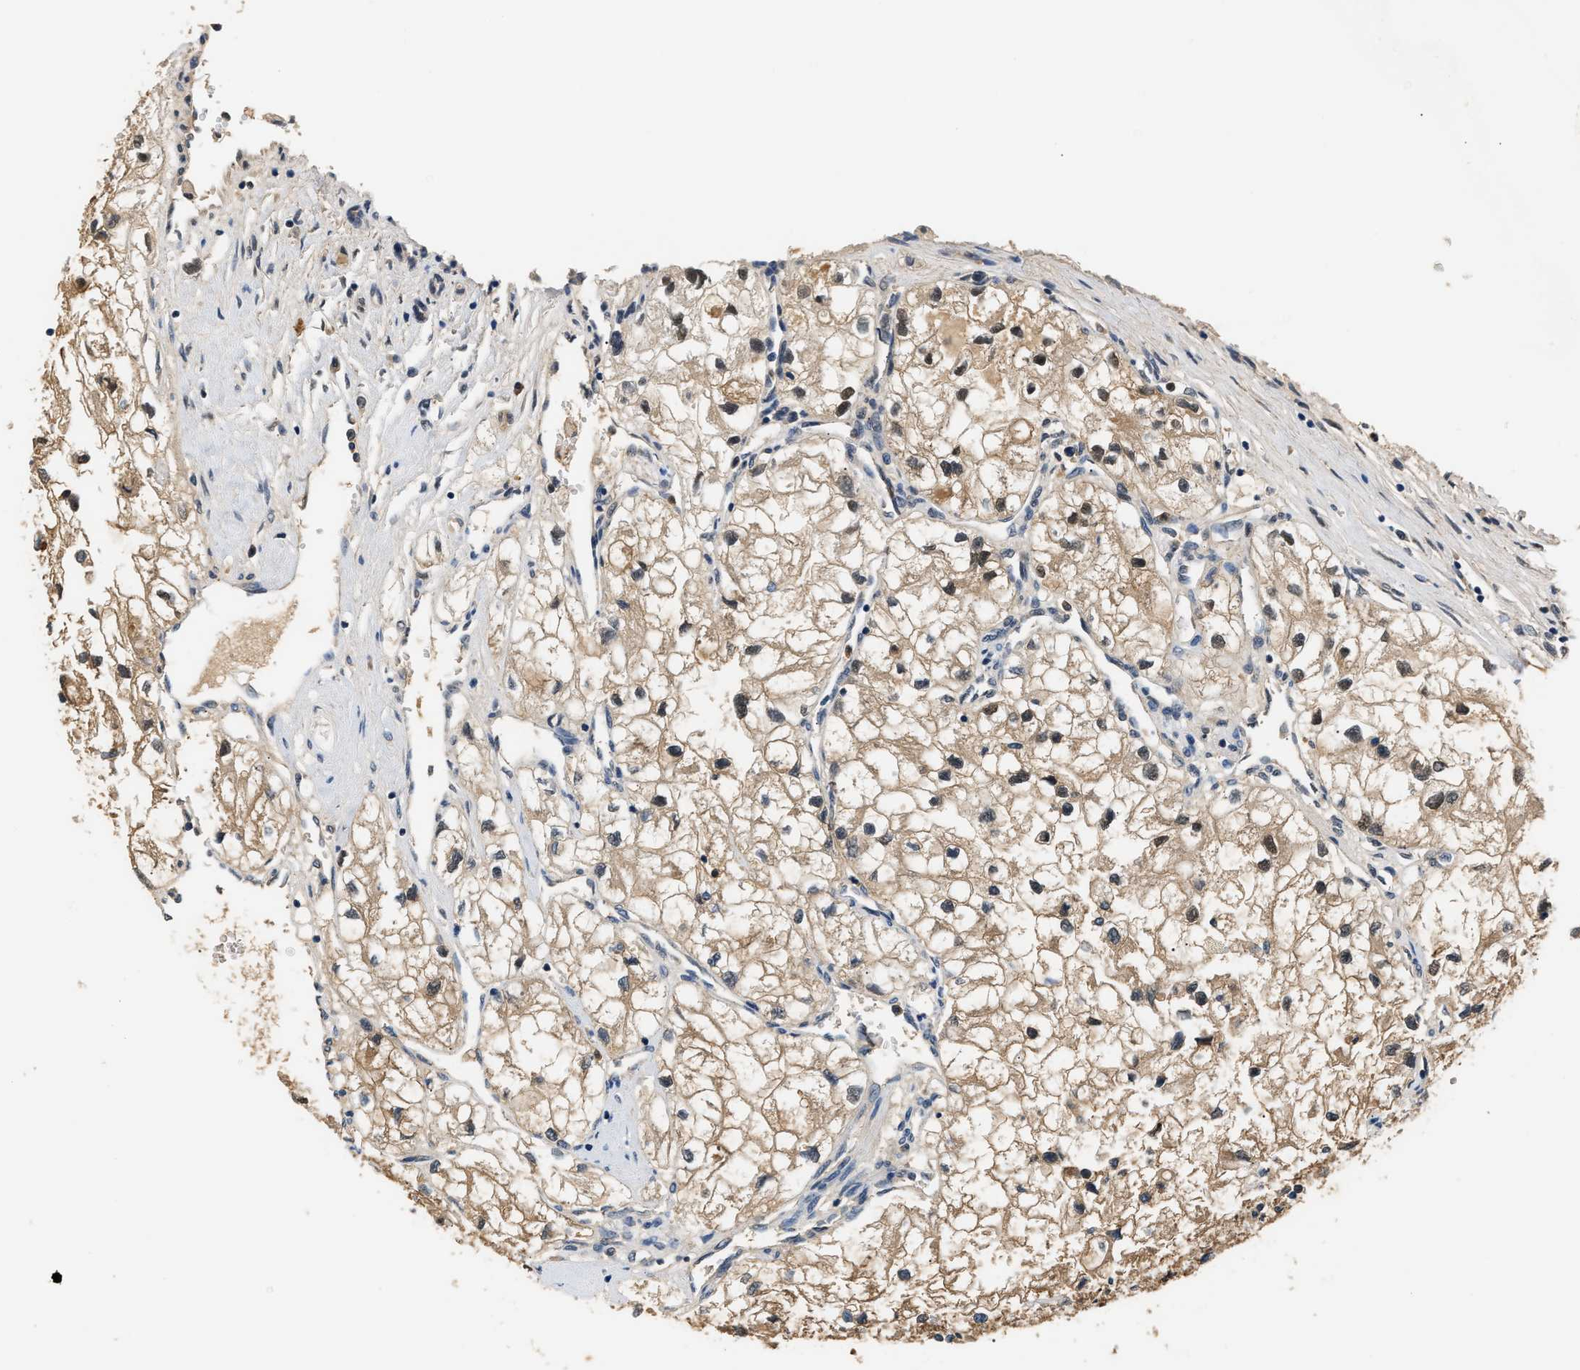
{"staining": {"intensity": "weak", "quantity": ">75%", "location": "cytoplasmic/membranous"}, "tissue": "renal cancer", "cell_type": "Tumor cells", "image_type": "cancer", "snomed": [{"axis": "morphology", "description": "Adenocarcinoma, NOS"}, {"axis": "topography", "description": "Kidney"}], "caption": "Tumor cells reveal weak cytoplasmic/membranous positivity in about >75% of cells in renal cancer (adenocarcinoma).", "gene": "GPI", "patient": {"sex": "female", "age": 70}}